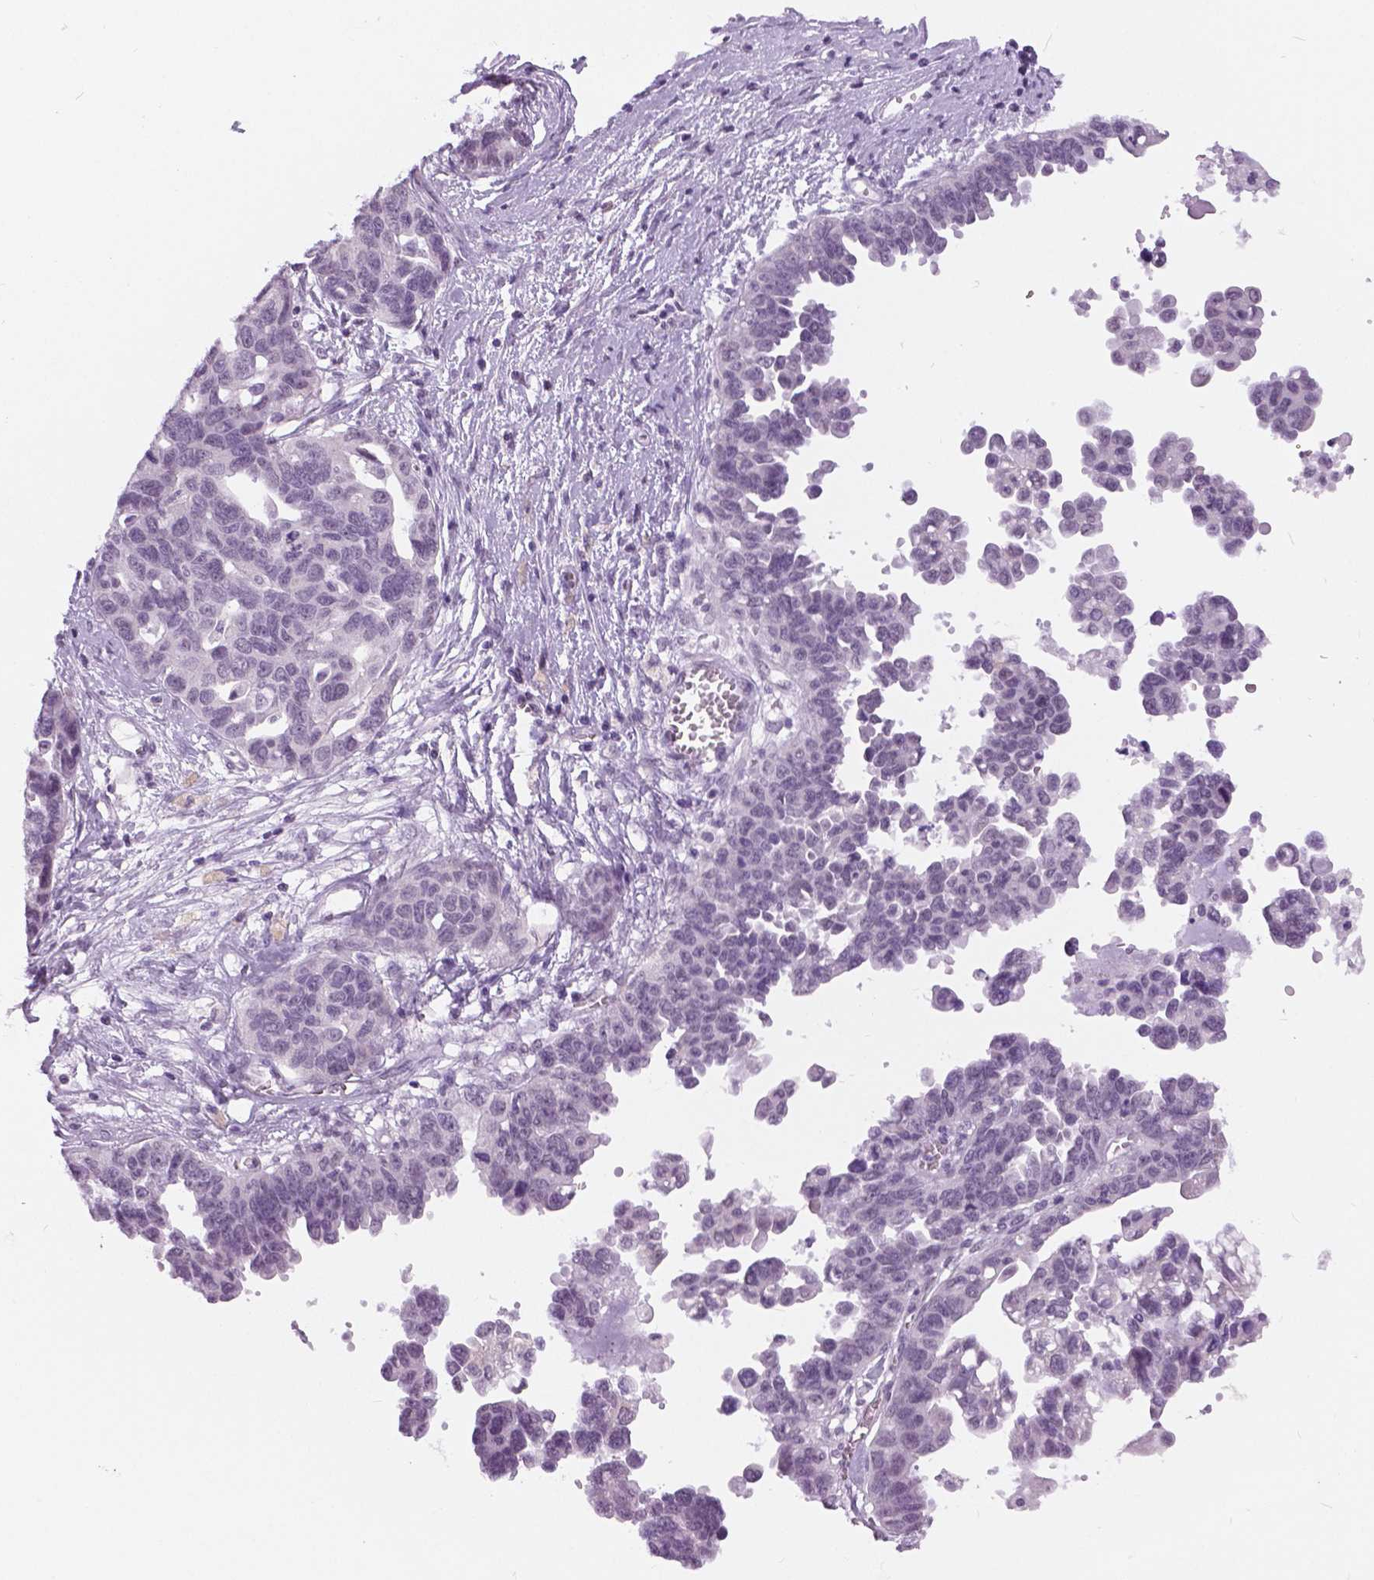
{"staining": {"intensity": "negative", "quantity": "none", "location": "none"}, "tissue": "ovarian cancer", "cell_type": "Tumor cells", "image_type": "cancer", "snomed": [{"axis": "morphology", "description": "Cystadenocarcinoma, serous, NOS"}, {"axis": "topography", "description": "Ovary"}], "caption": "Ovarian cancer was stained to show a protein in brown. There is no significant staining in tumor cells. The staining is performed using DAB brown chromogen with nuclei counter-stained in using hematoxylin.", "gene": "MYOM1", "patient": {"sex": "female", "age": 69}}